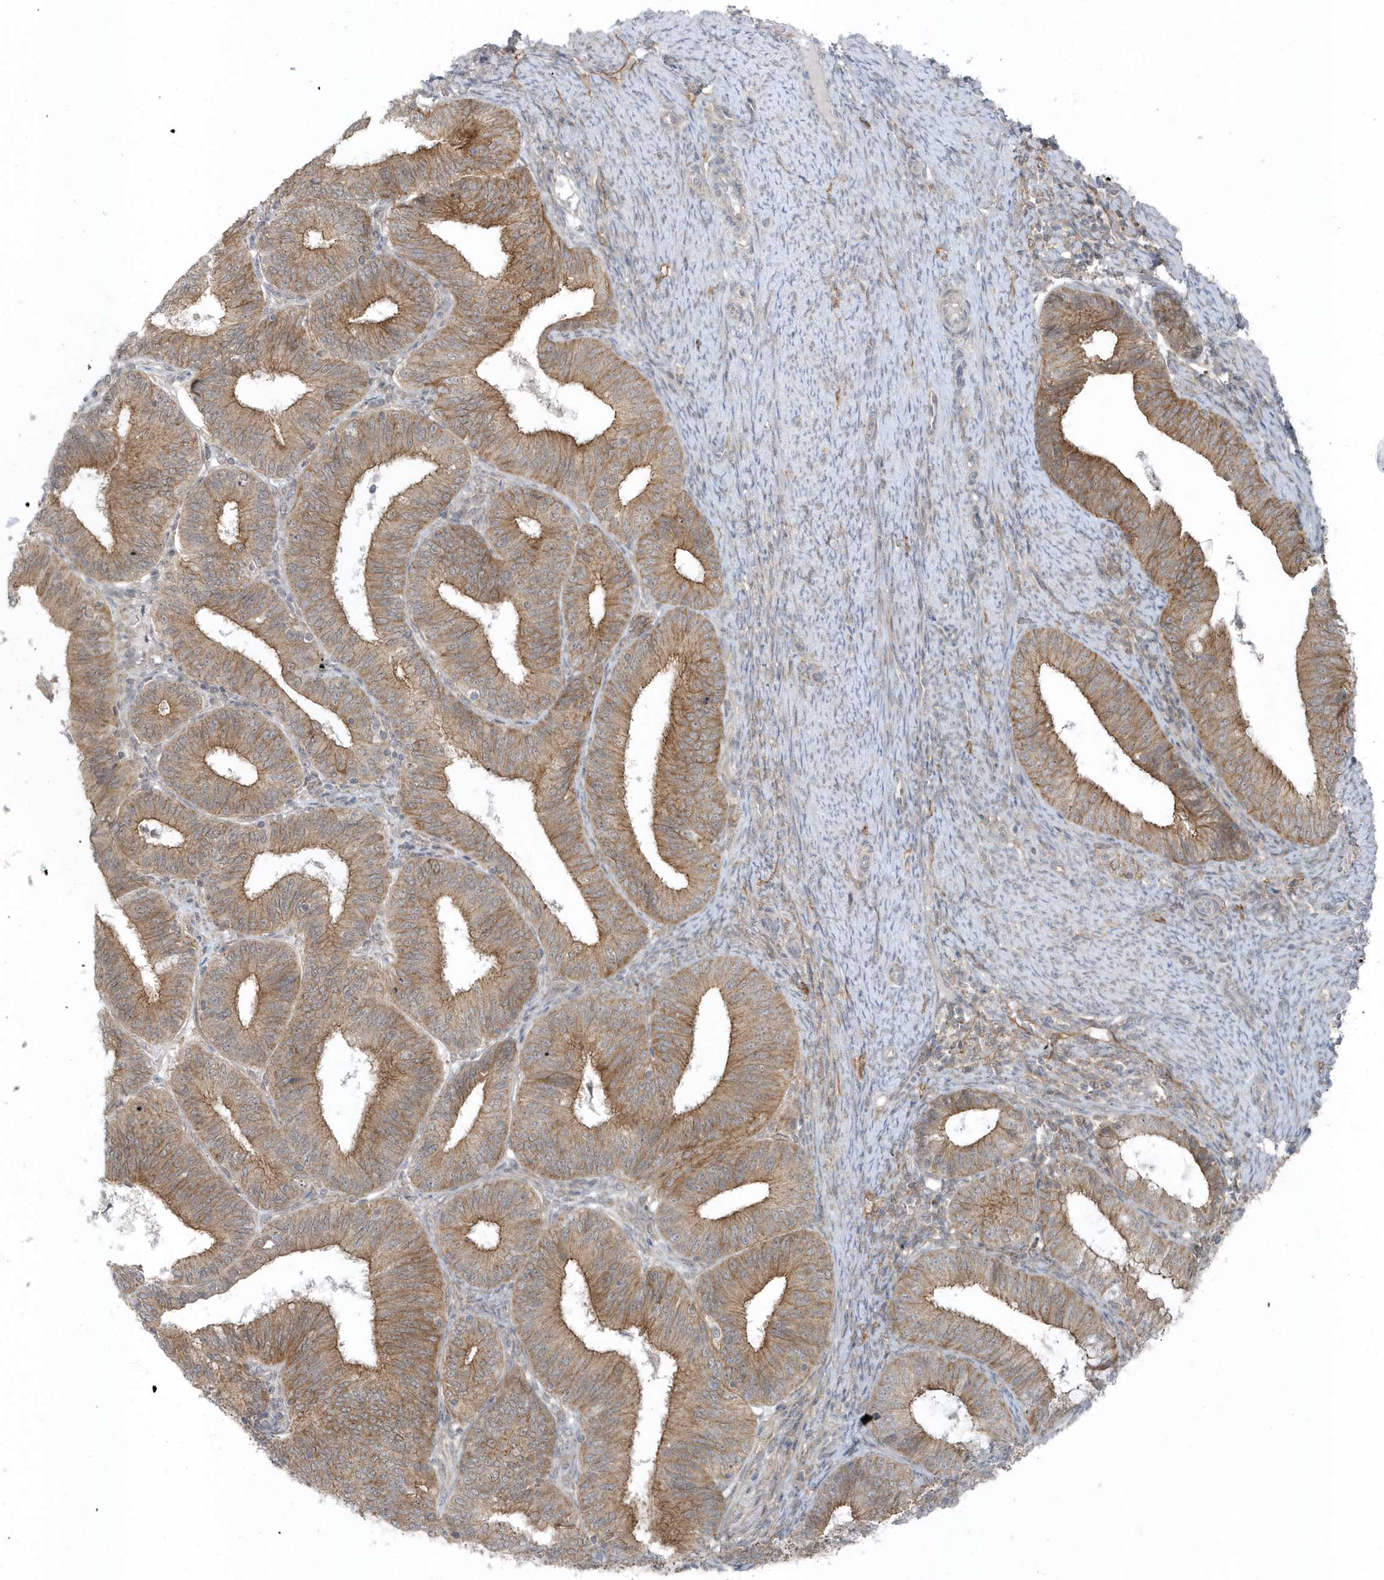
{"staining": {"intensity": "moderate", "quantity": ">75%", "location": "cytoplasmic/membranous"}, "tissue": "endometrial cancer", "cell_type": "Tumor cells", "image_type": "cancer", "snomed": [{"axis": "morphology", "description": "Adenocarcinoma, NOS"}, {"axis": "topography", "description": "Endometrium"}], "caption": "Endometrial cancer (adenocarcinoma) was stained to show a protein in brown. There is medium levels of moderate cytoplasmic/membranous staining in about >75% of tumor cells.", "gene": "PARD3B", "patient": {"sex": "female", "age": 51}}